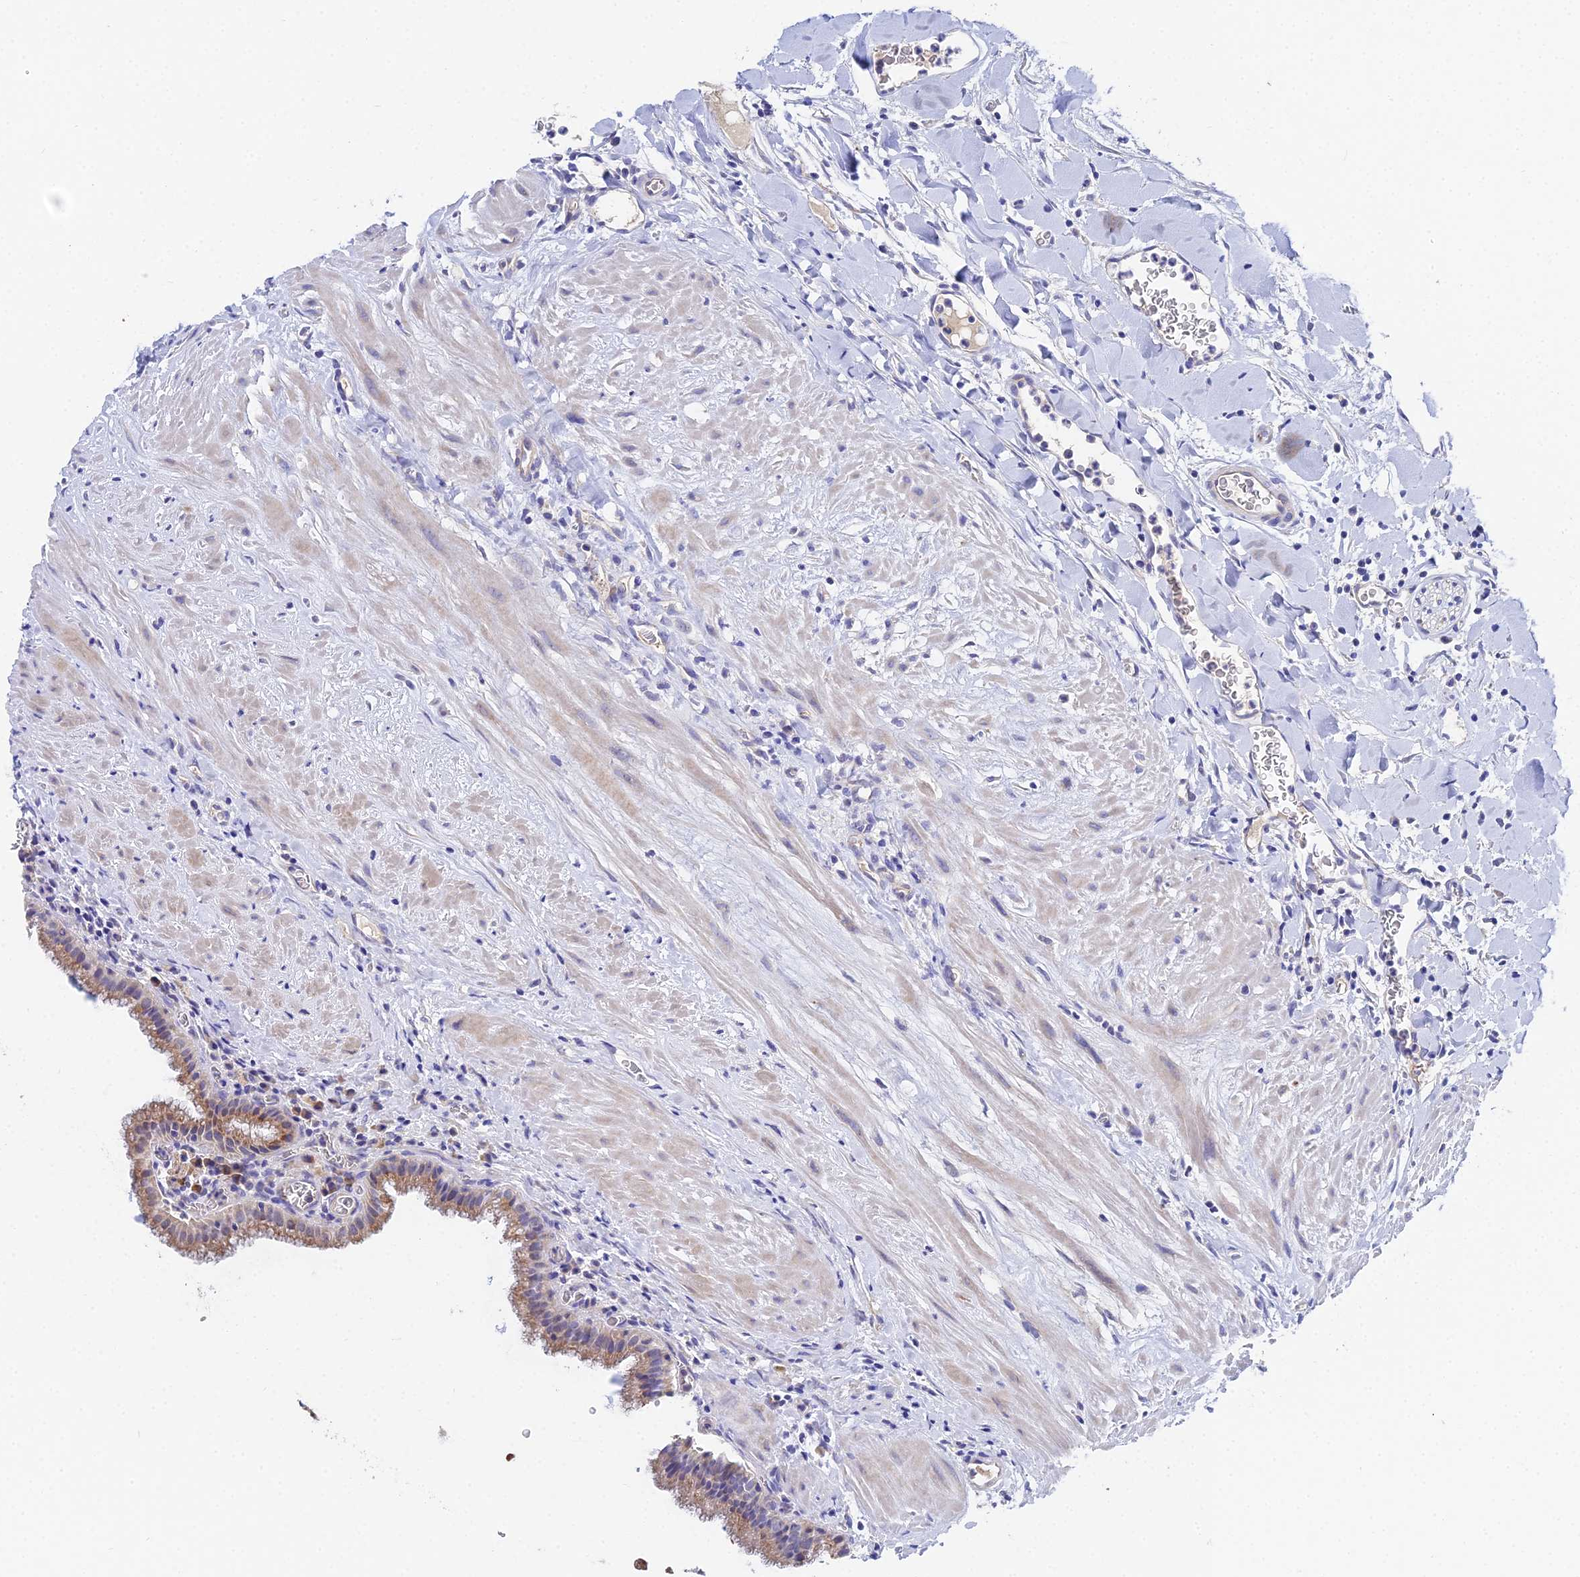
{"staining": {"intensity": "moderate", "quantity": ">75%", "location": "cytoplasmic/membranous"}, "tissue": "gallbladder", "cell_type": "Glandular cells", "image_type": "normal", "snomed": [{"axis": "morphology", "description": "Normal tissue, NOS"}, {"axis": "topography", "description": "Gallbladder"}], "caption": "Immunohistochemical staining of benign gallbladder demonstrates medium levels of moderate cytoplasmic/membranous positivity in about >75% of glandular cells.", "gene": "UBE2L3", "patient": {"sex": "male", "age": 78}}